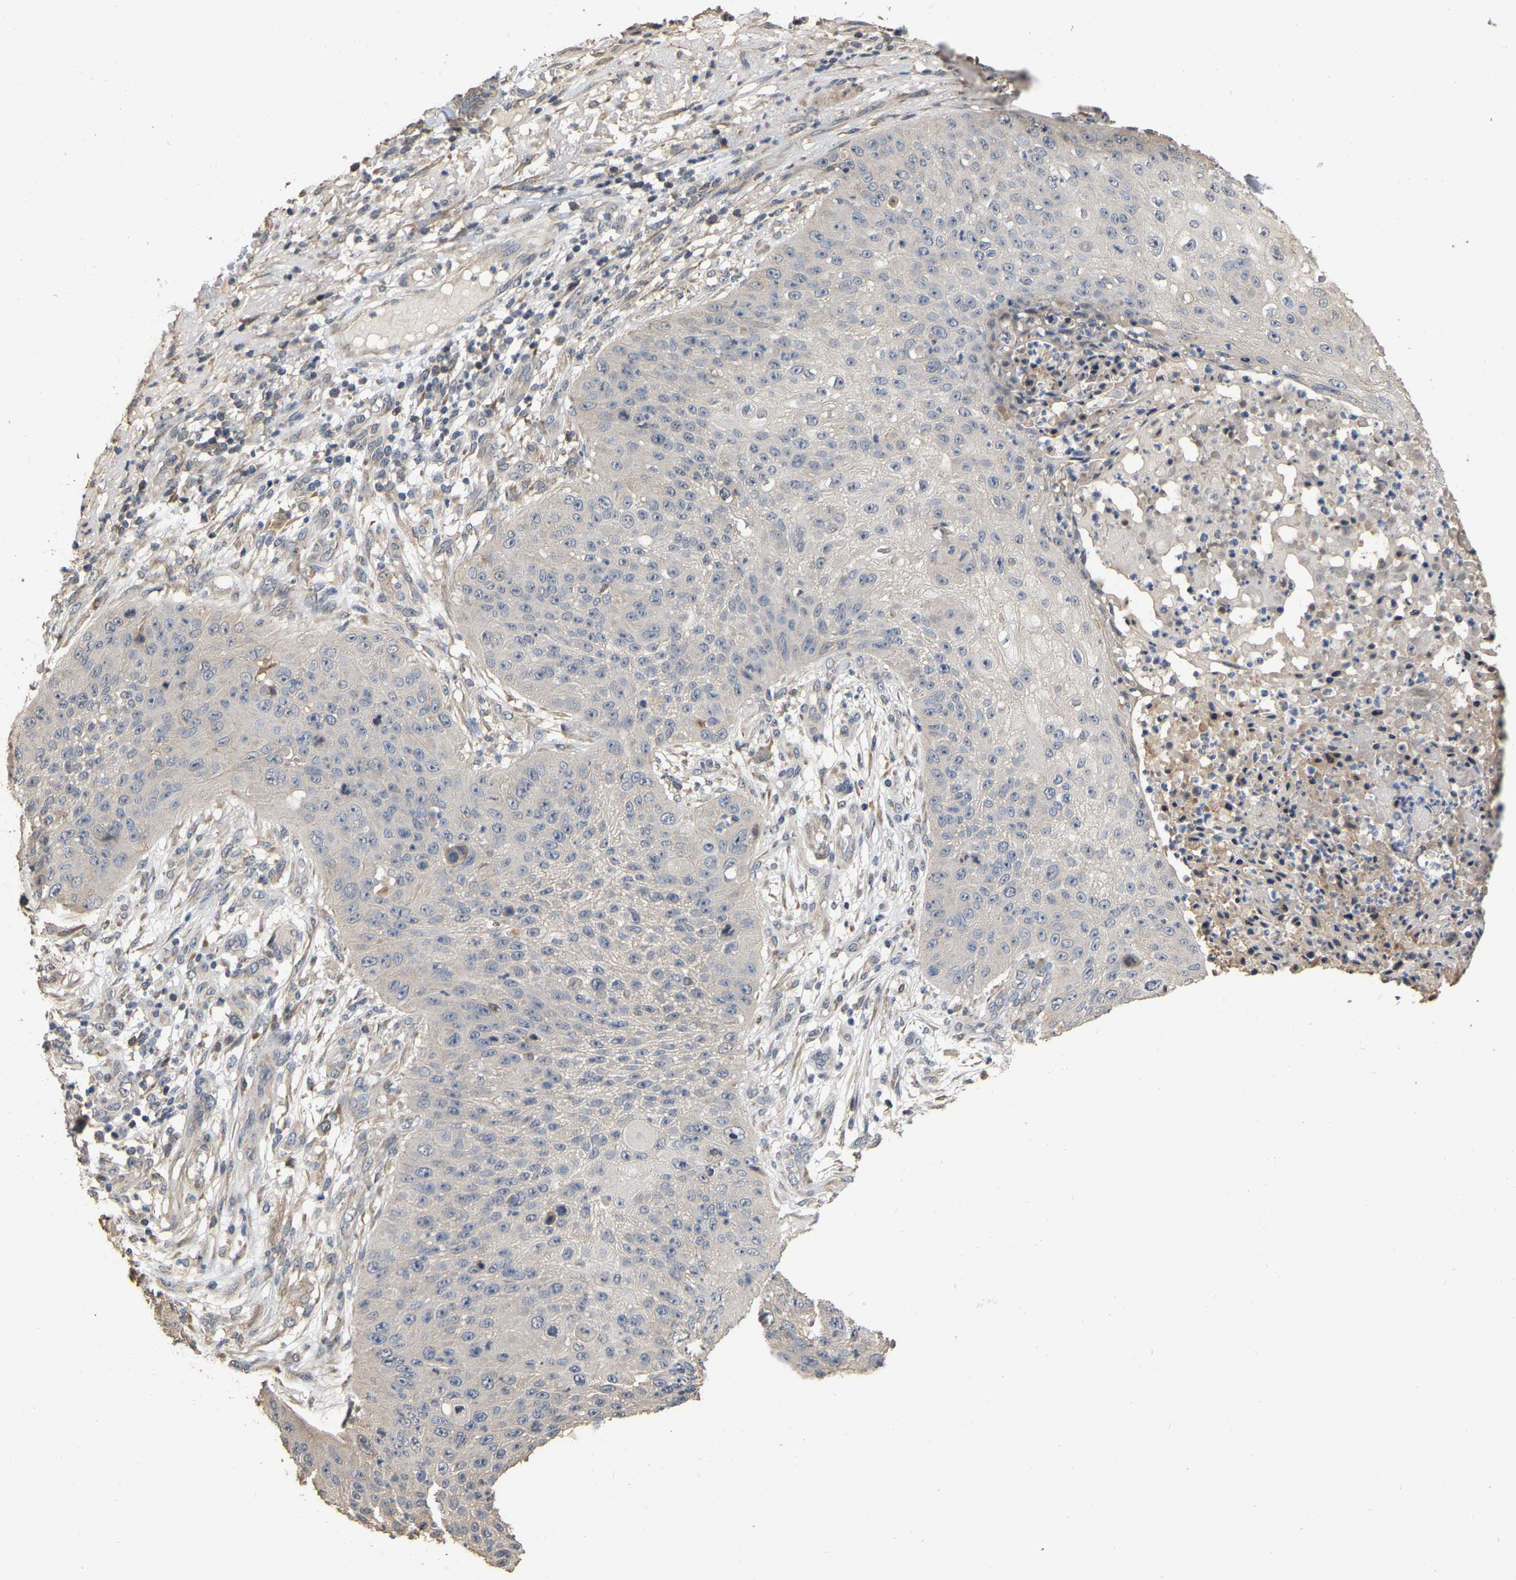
{"staining": {"intensity": "negative", "quantity": "none", "location": "none"}, "tissue": "skin cancer", "cell_type": "Tumor cells", "image_type": "cancer", "snomed": [{"axis": "morphology", "description": "Squamous cell carcinoma, NOS"}, {"axis": "topography", "description": "Skin"}], "caption": "The micrograph demonstrates no significant expression in tumor cells of skin squamous cell carcinoma.", "gene": "NCS1", "patient": {"sex": "female", "age": 80}}